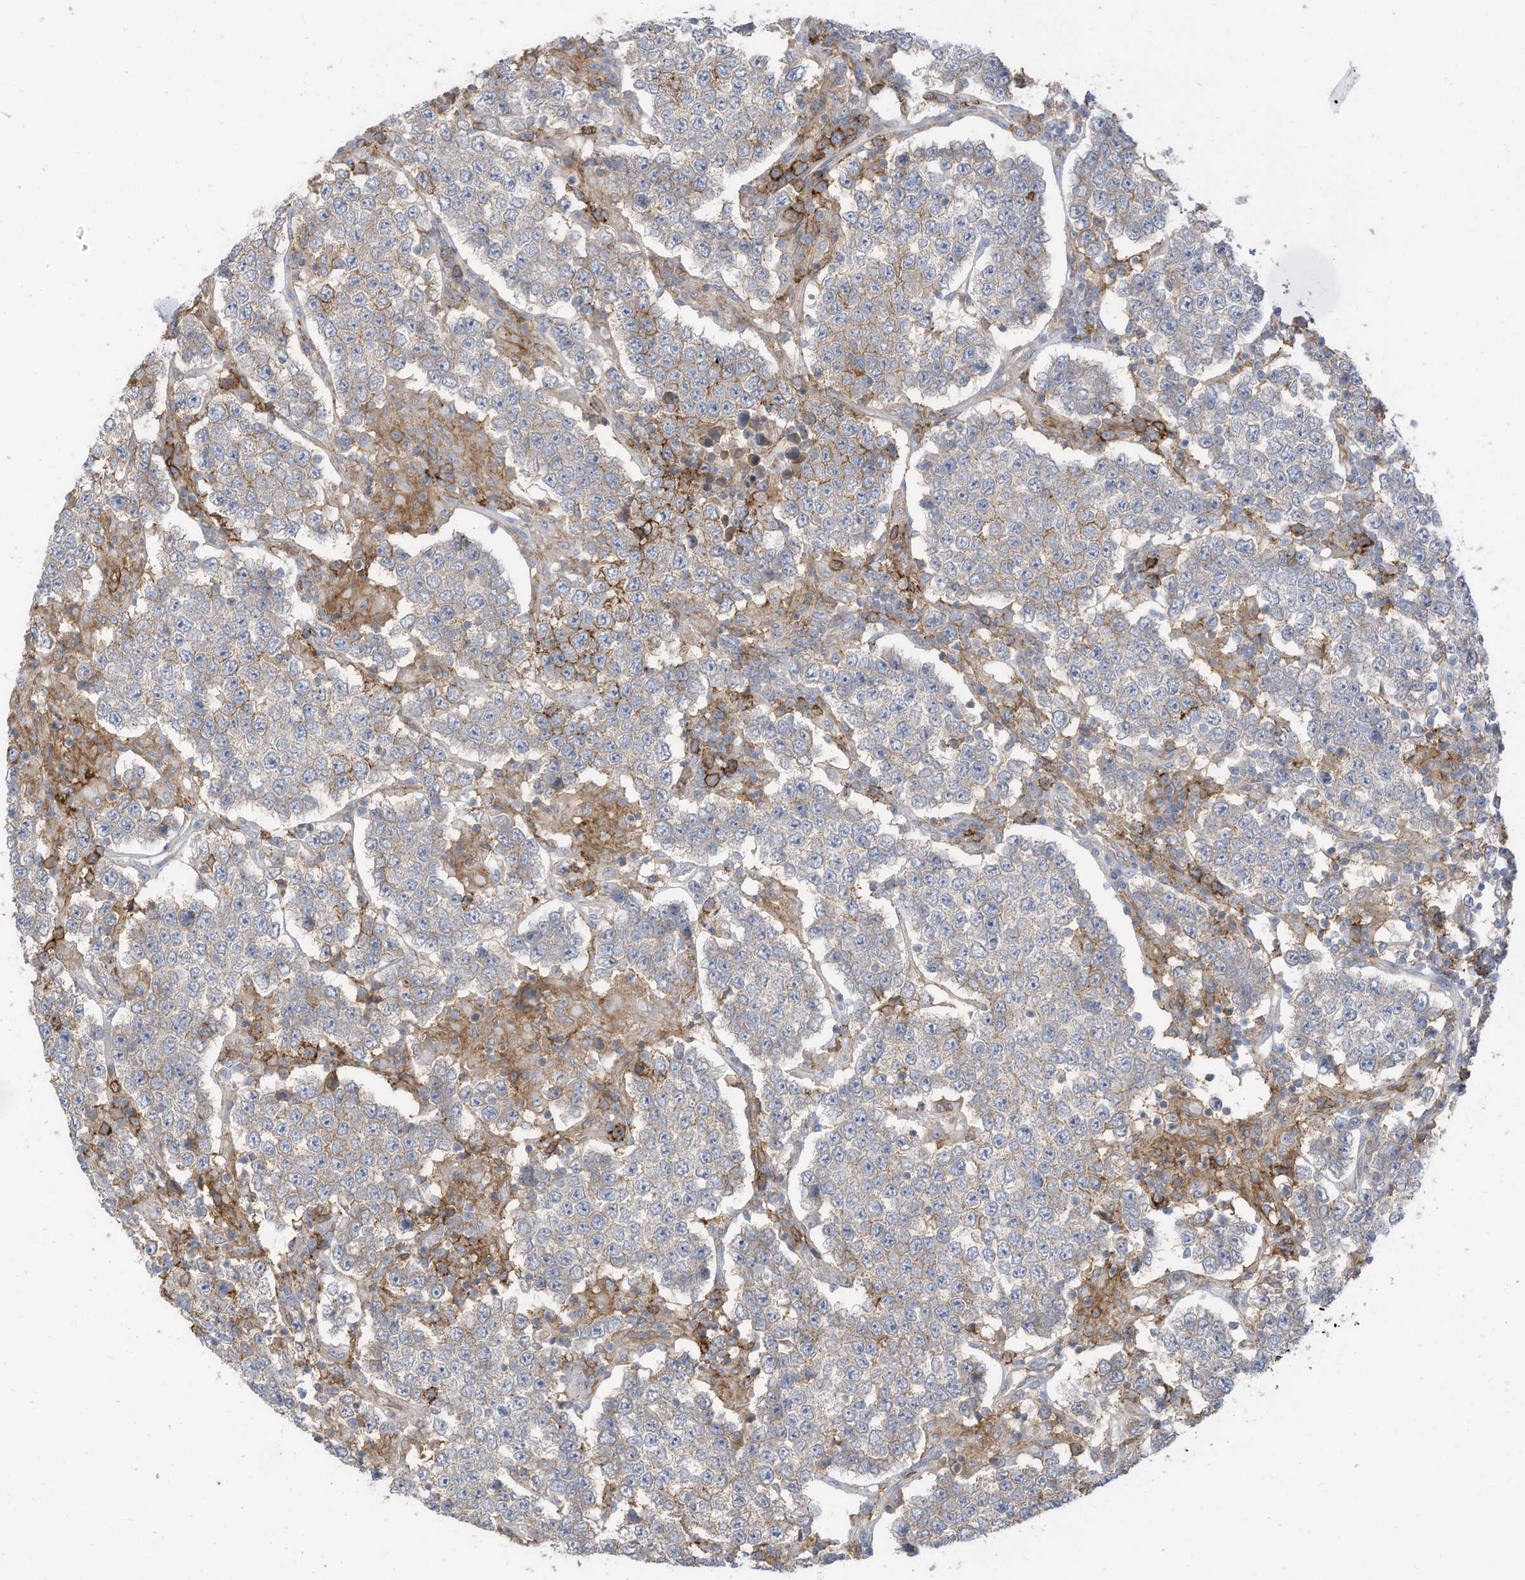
{"staining": {"intensity": "moderate", "quantity": "<25%", "location": "cytoplasmic/membranous"}, "tissue": "testis cancer", "cell_type": "Tumor cells", "image_type": "cancer", "snomed": [{"axis": "morphology", "description": "Normal tissue, NOS"}, {"axis": "morphology", "description": "Urothelial carcinoma, High grade"}, {"axis": "morphology", "description": "Seminoma, NOS"}, {"axis": "morphology", "description": "Carcinoma, Embryonal, NOS"}, {"axis": "topography", "description": "Urinary bladder"}, {"axis": "topography", "description": "Testis"}], "caption": "Protein expression analysis of human seminoma (testis) reveals moderate cytoplasmic/membranous positivity in about <25% of tumor cells.", "gene": "SLC1A5", "patient": {"sex": "male", "age": 41}}